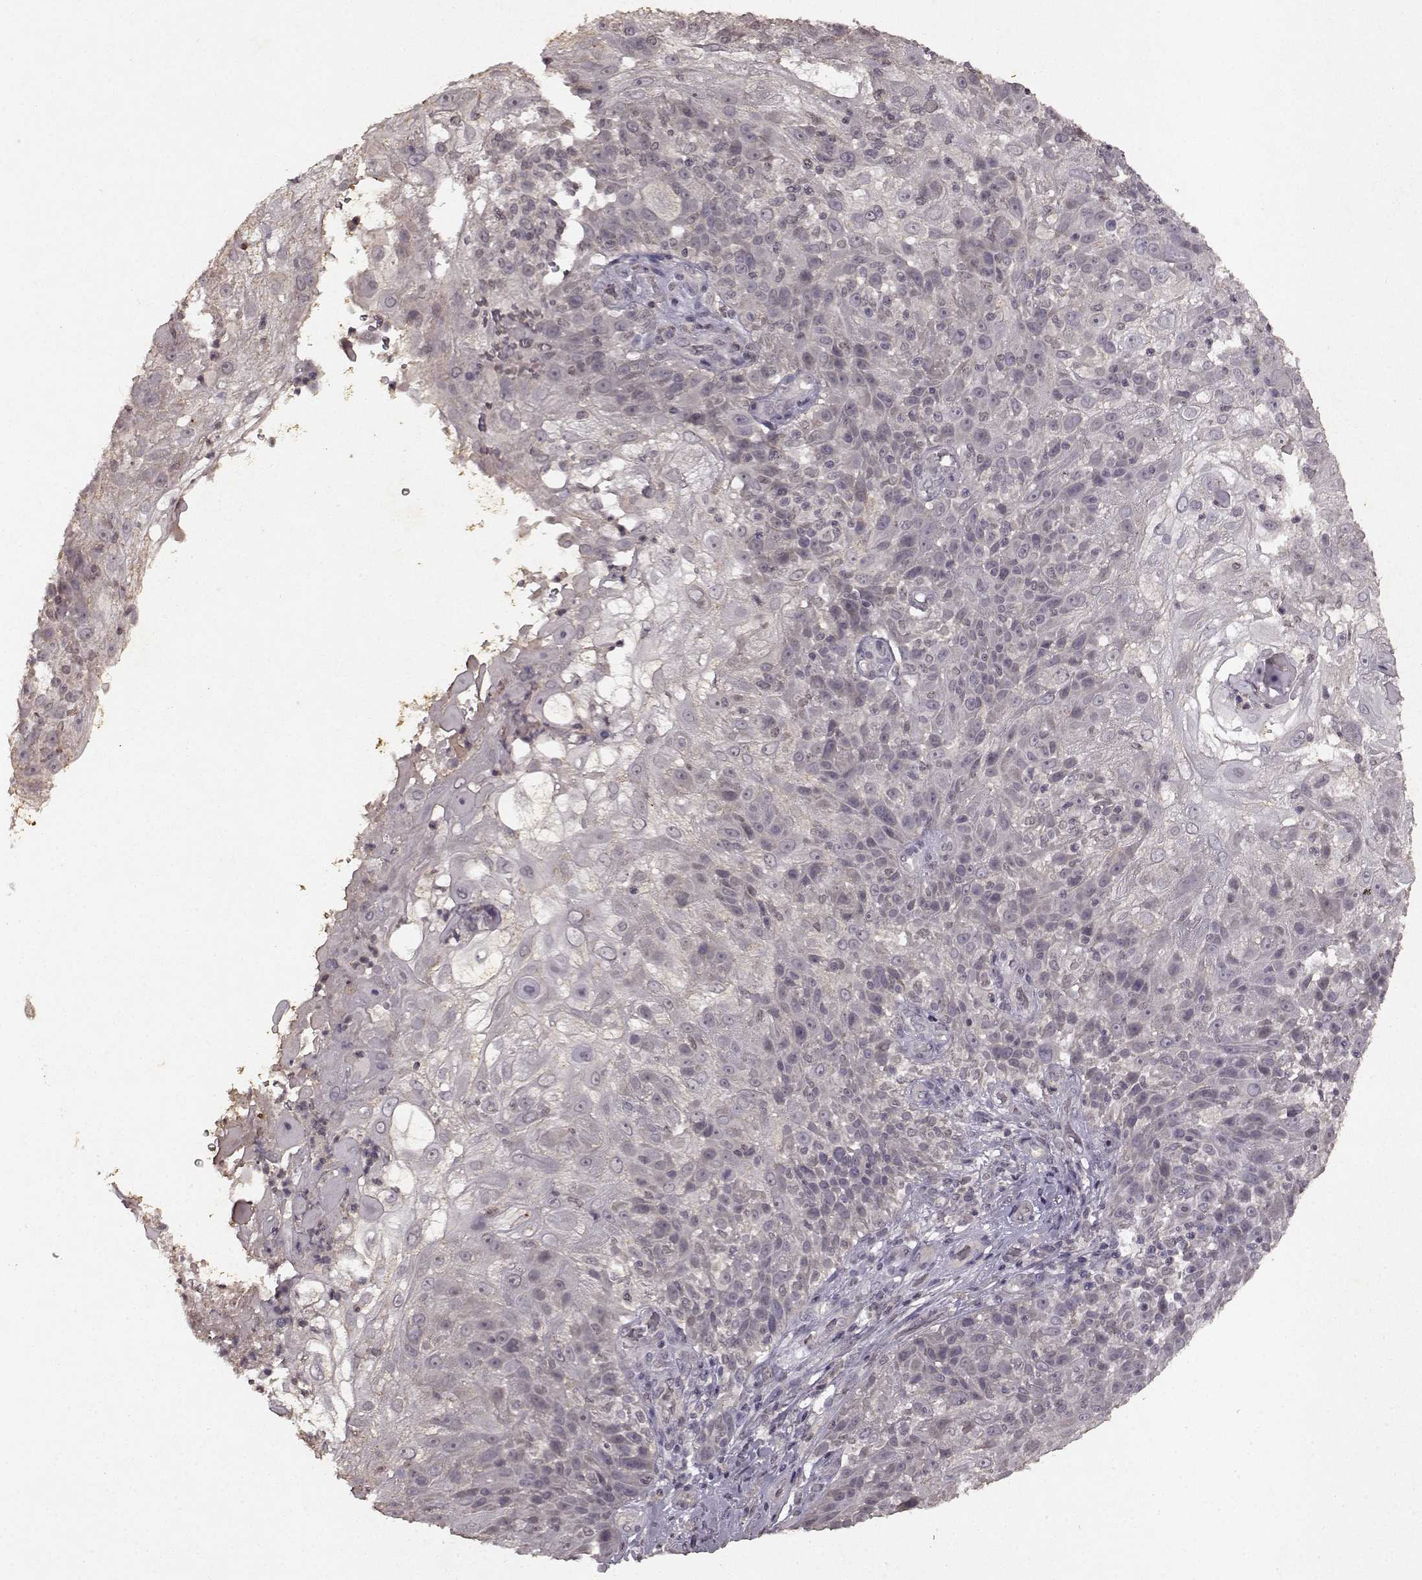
{"staining": {"intensity": "negative", "quantity": "none", "location": "none"}, "tissue": "skin cancer", "cell_type": "Tumor cells", "image_type": "cancer", "snomed": [{"axis": "morphology", "description": "Normal tissue, NOS"}, {"axis": "morphology", "description": "Squamous cell carcinoma, NOS"}, {"axis": "topography", "description": "Skin"}], "caption": "This is a micrograph of IHC staining of skin cancer, which shows no positivity in tumor cells.", "gene": "LHB", "patient": {"sex": "female", "age": 83}}